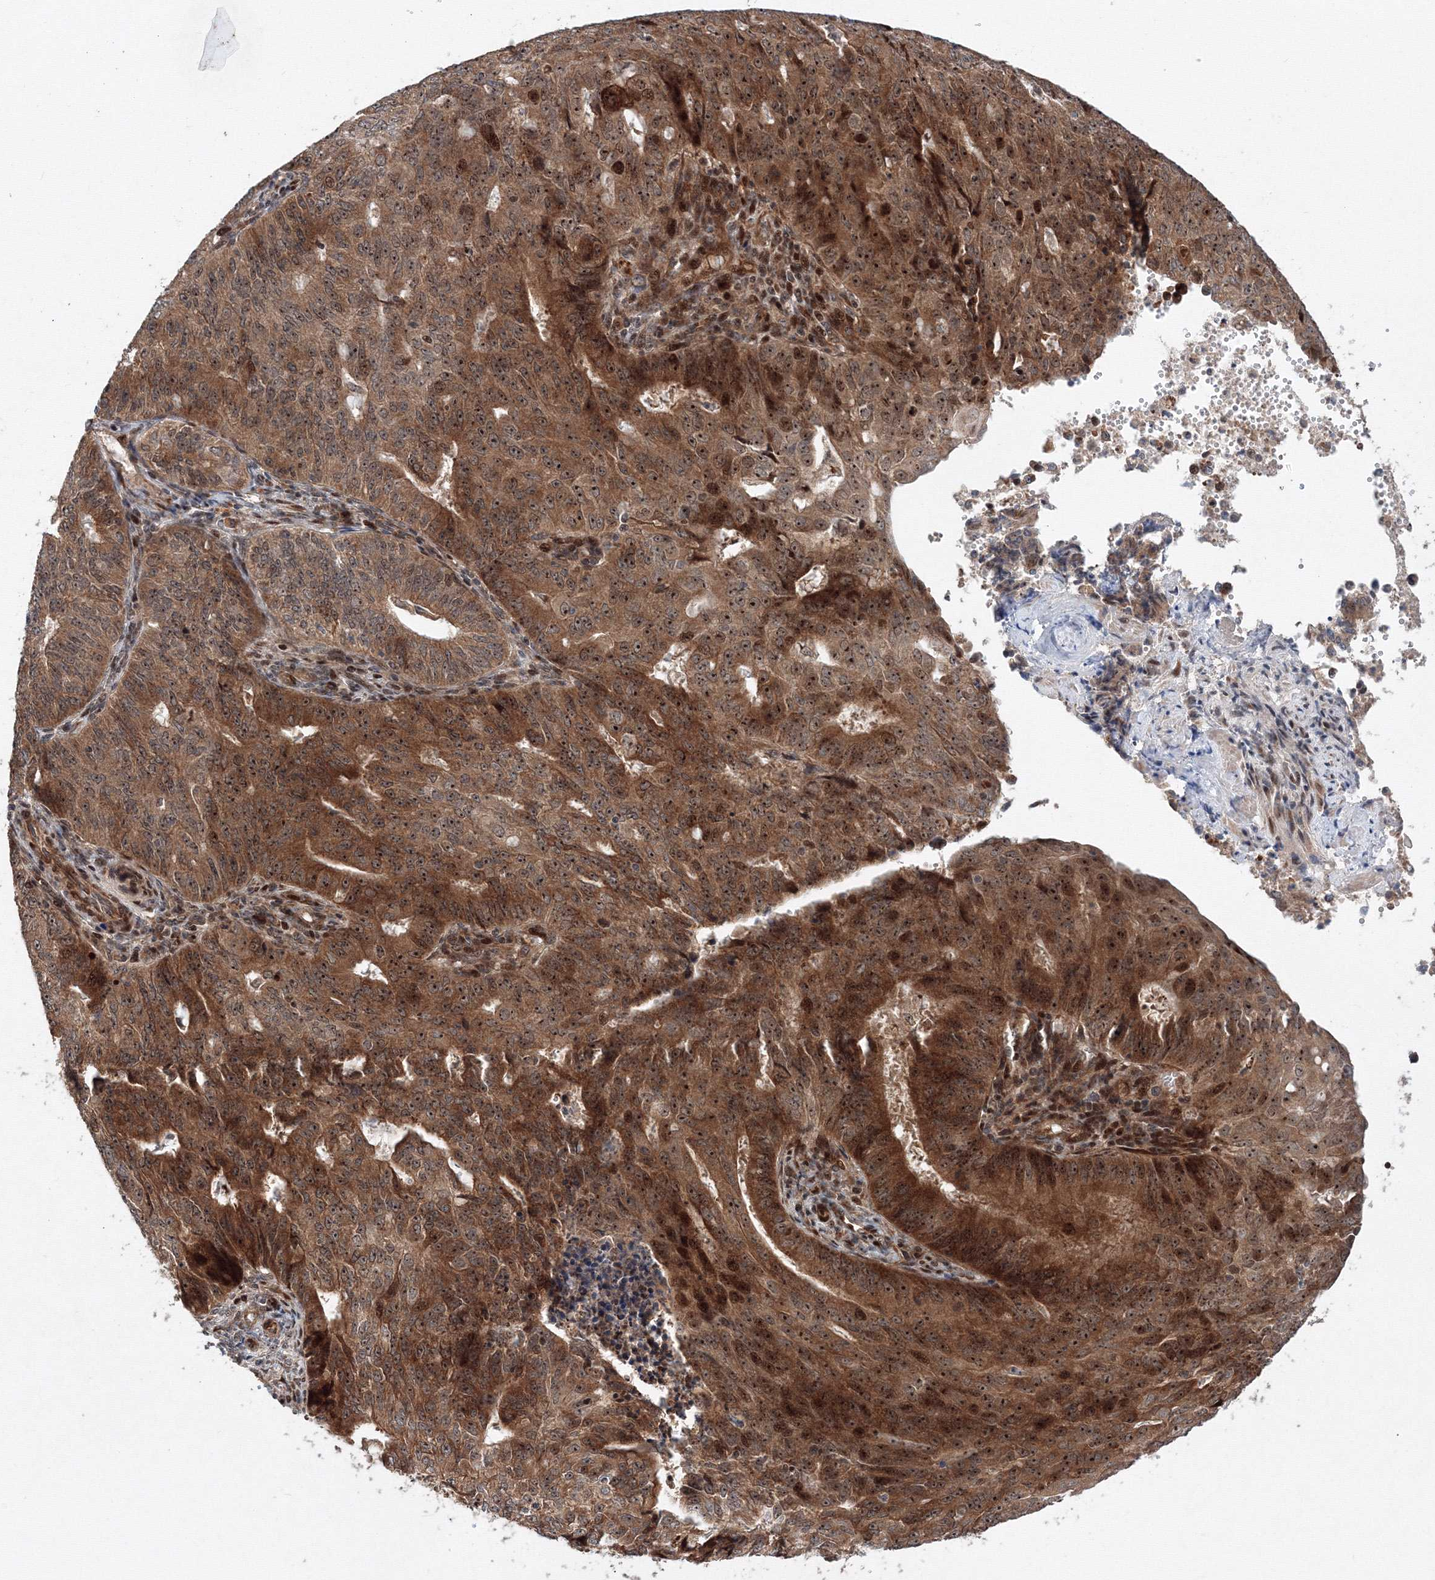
{"staining": {"intensity": "strong", "quantity": "25%-75%", "location": "cytoplasmic/membranous,nuclear"}, "tissue": "endometrial cancer", "cell_type": "Tumor cells", "image_type": "cancer", "snomed": [{"axis": "morphology", "description": "Adenocarcinoma, NOS"}, {"axis": "topography", "description": "Endometrium"}], "caption": "There is high levels of strong cytoplasmic/membranous and nuclear staining in tumor cells of endometrial cancer (adenocarcinoma), as demonstrated by immunohistochemical staining (brown color).", "gene": "ANKAR", "patient": {"sex": "female", "age": 32}}